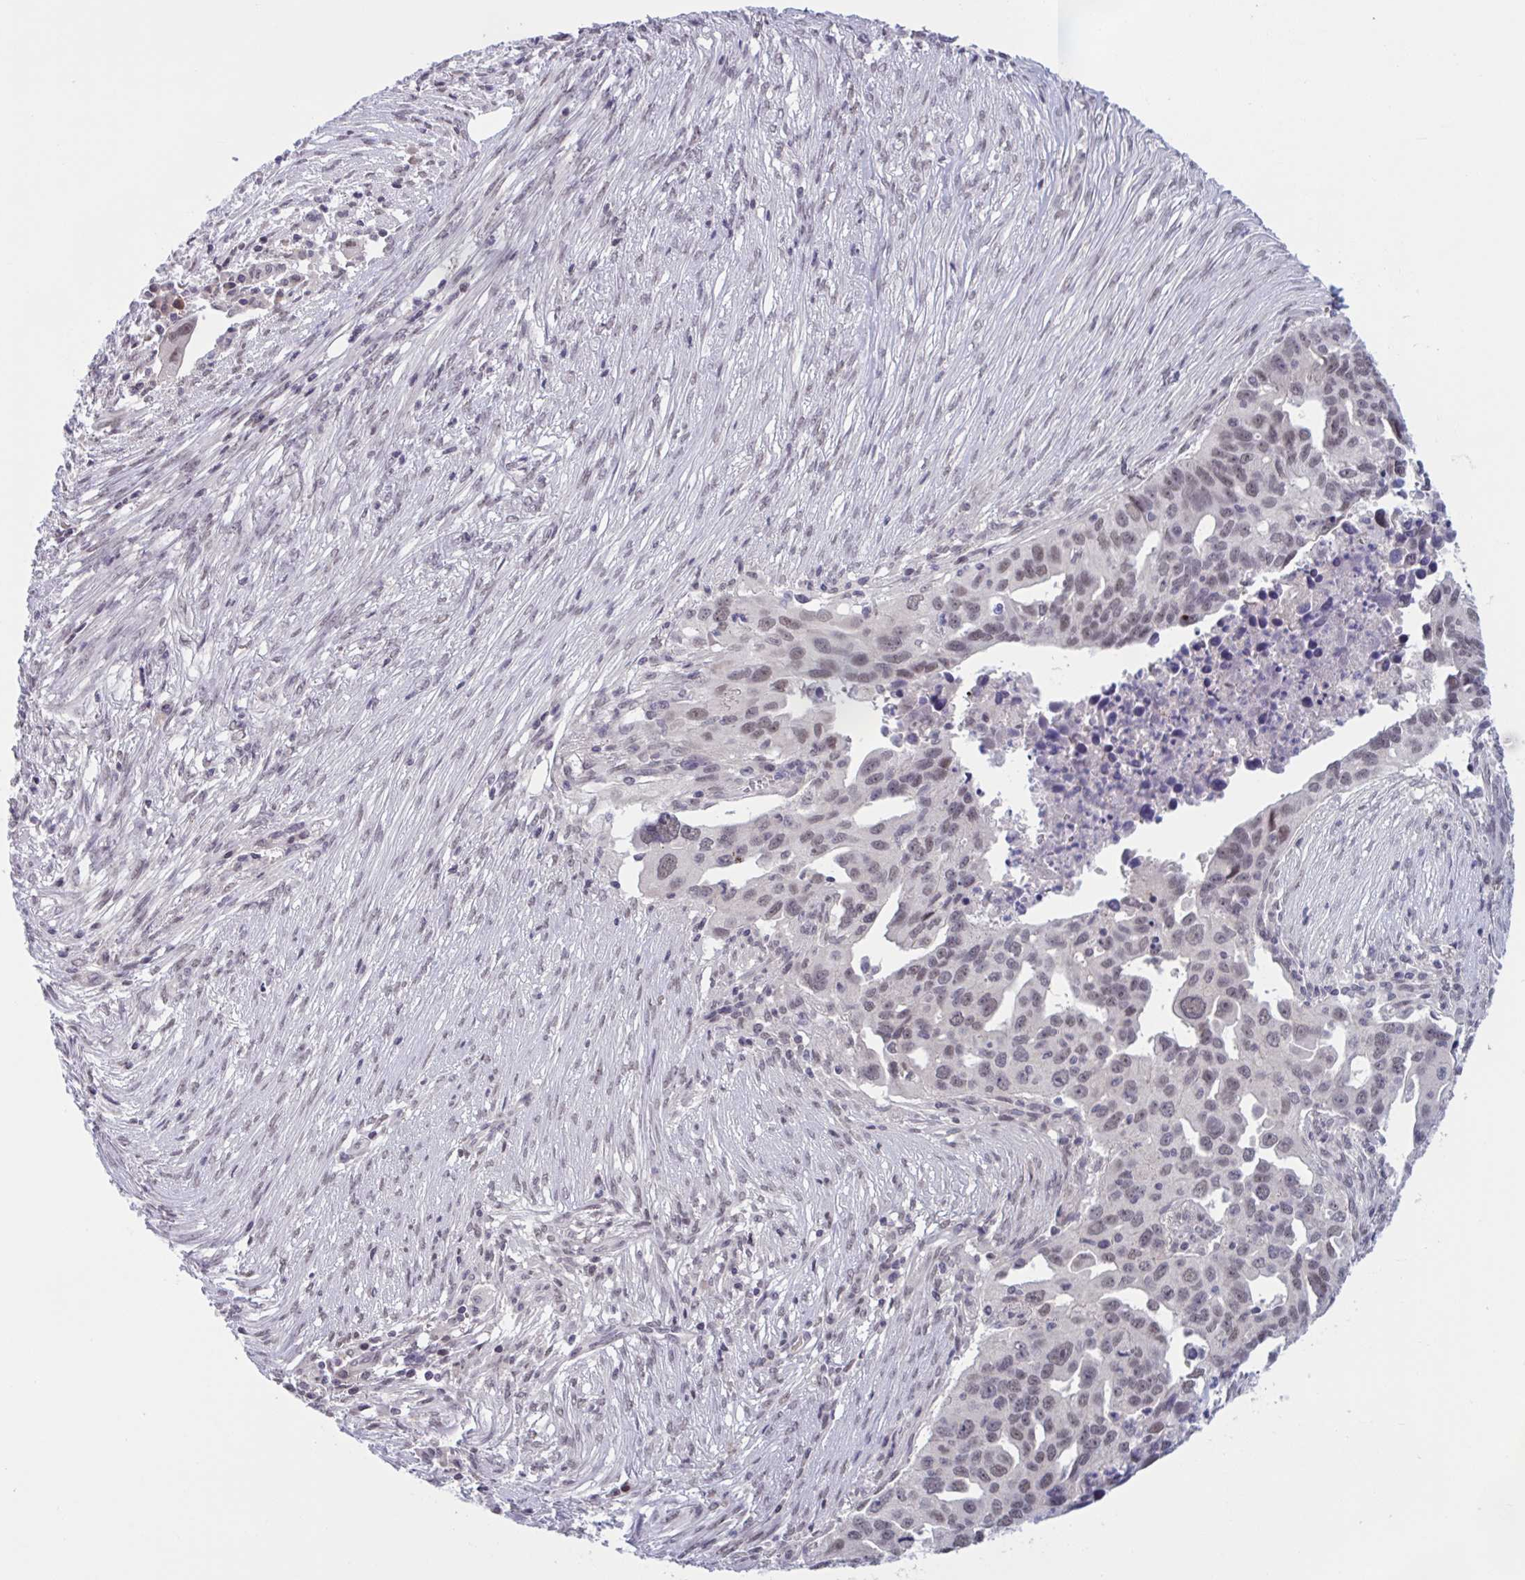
{"staining": {"intensity": "weak", "quantity": "25%-75%", "location": "nuclear"}, "tissue": "ovarian cancer", "cell_type": "Tumor cells", "image_type": "cancer", "snomed": [{"axis": "morphology", "description": "Carcinoma, endometroid"}, {"axis": "morphology", "description": "Cystadenocarcinoma, serous, NOS"}, {"axis": "topography", "description": "Ovary"}], "caption": "Tumor cells exhibit low levels of weak nuclear positivity in approximately 25%-75% of cells in endometroid carcinoma (ovarian).", "gene": "TTC7B", "patient": {"sex": "female", "age": 45}}